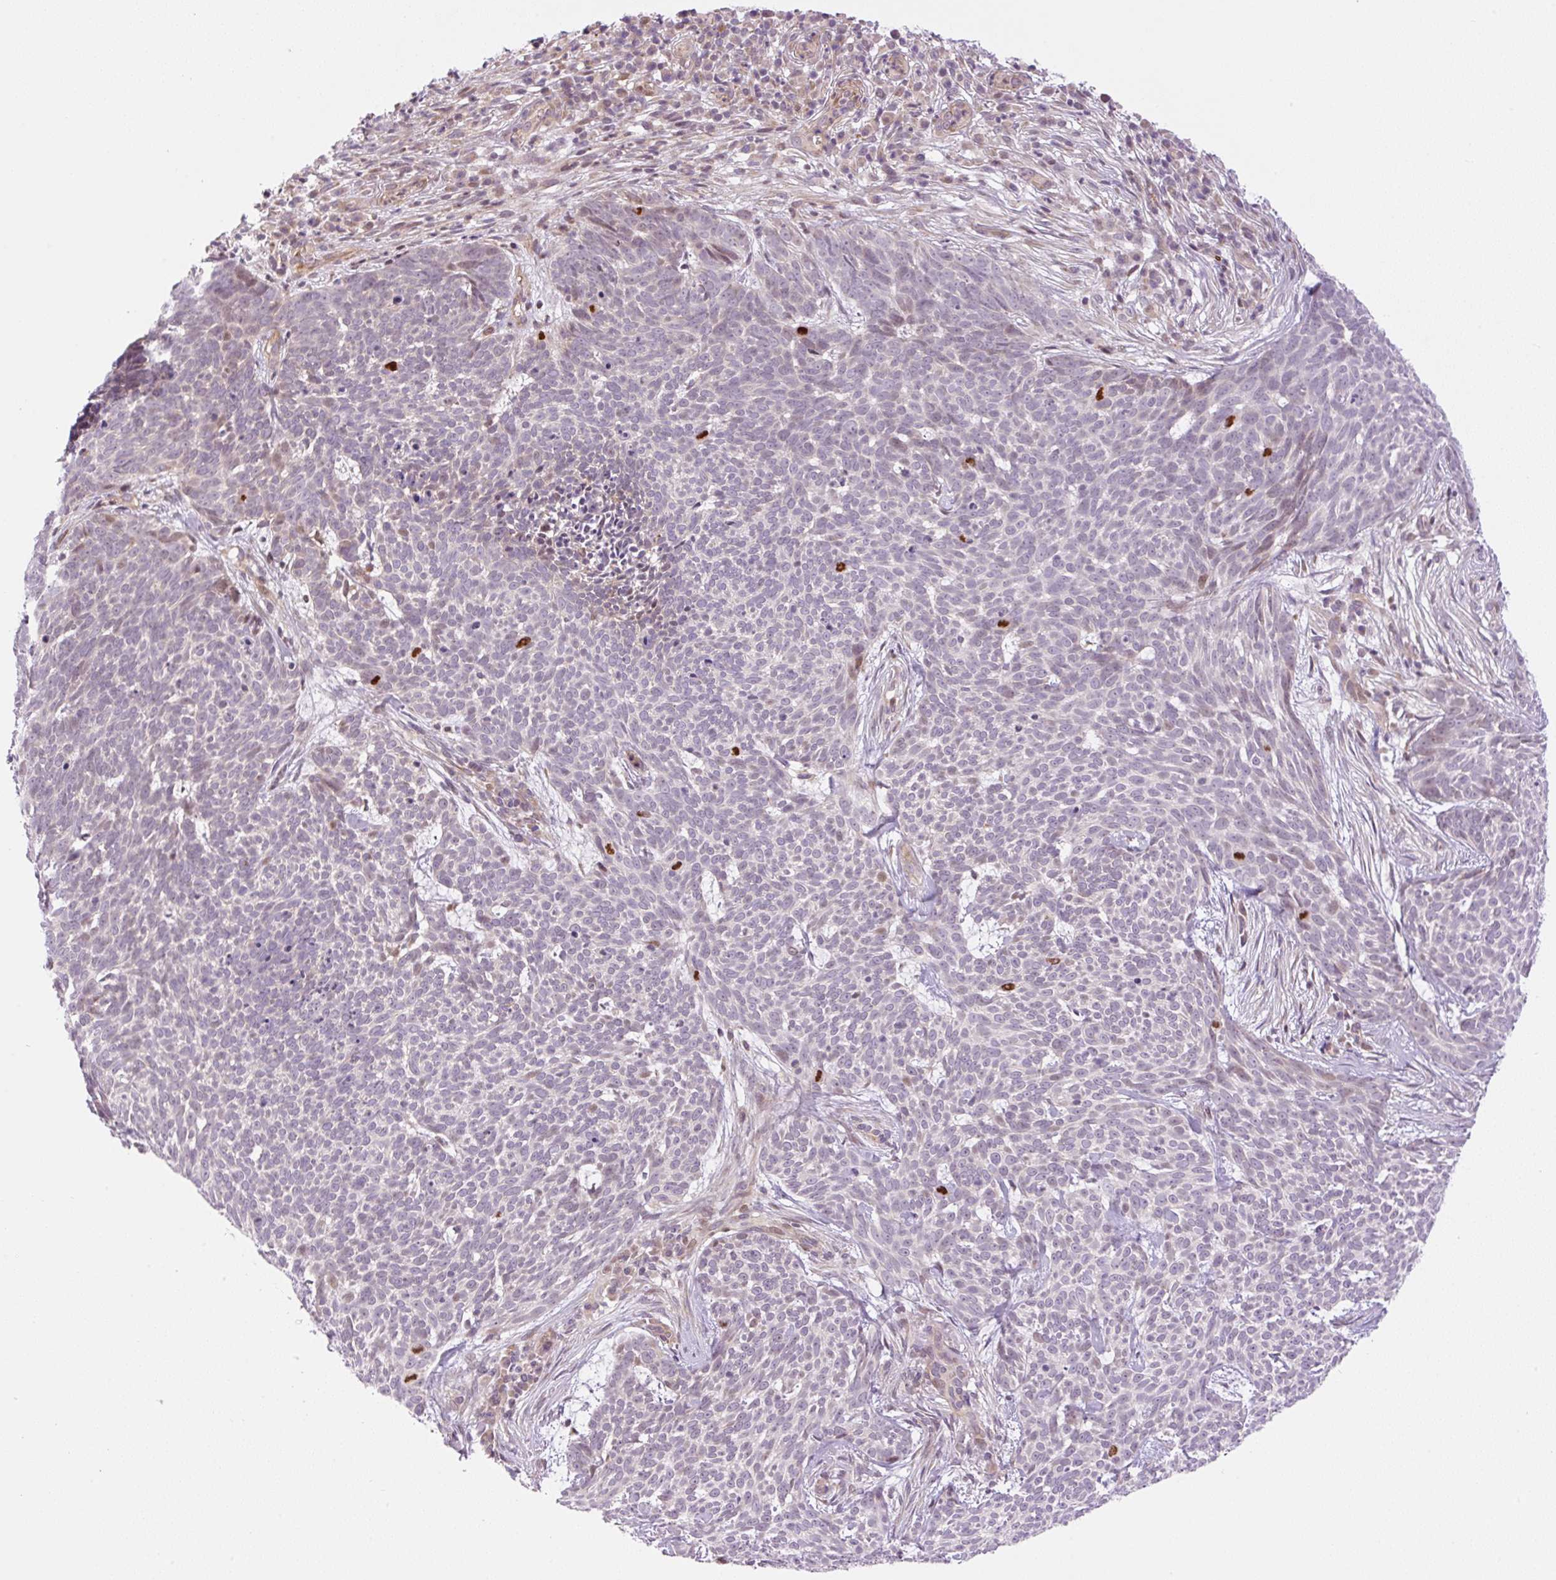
{"staining": {"intensity": "negative", "quantity": "none", "location": "none"}, "tissue": "skin cancer", "cell_type": "Tumor cells", "image_type": "cancer", "snomed": [{"axis": "morphology", "description": "Basal cell carcinoma"}, {"axis": "topography", "description": "Skin"}], "caption": "Immunohistochemistry (IHC) of skin cancer (basal cell carcinoma) exhibits no positivity in tumor cells.", "gene": "ZNF394", "patient": {"sex": "female", "age": 93}}